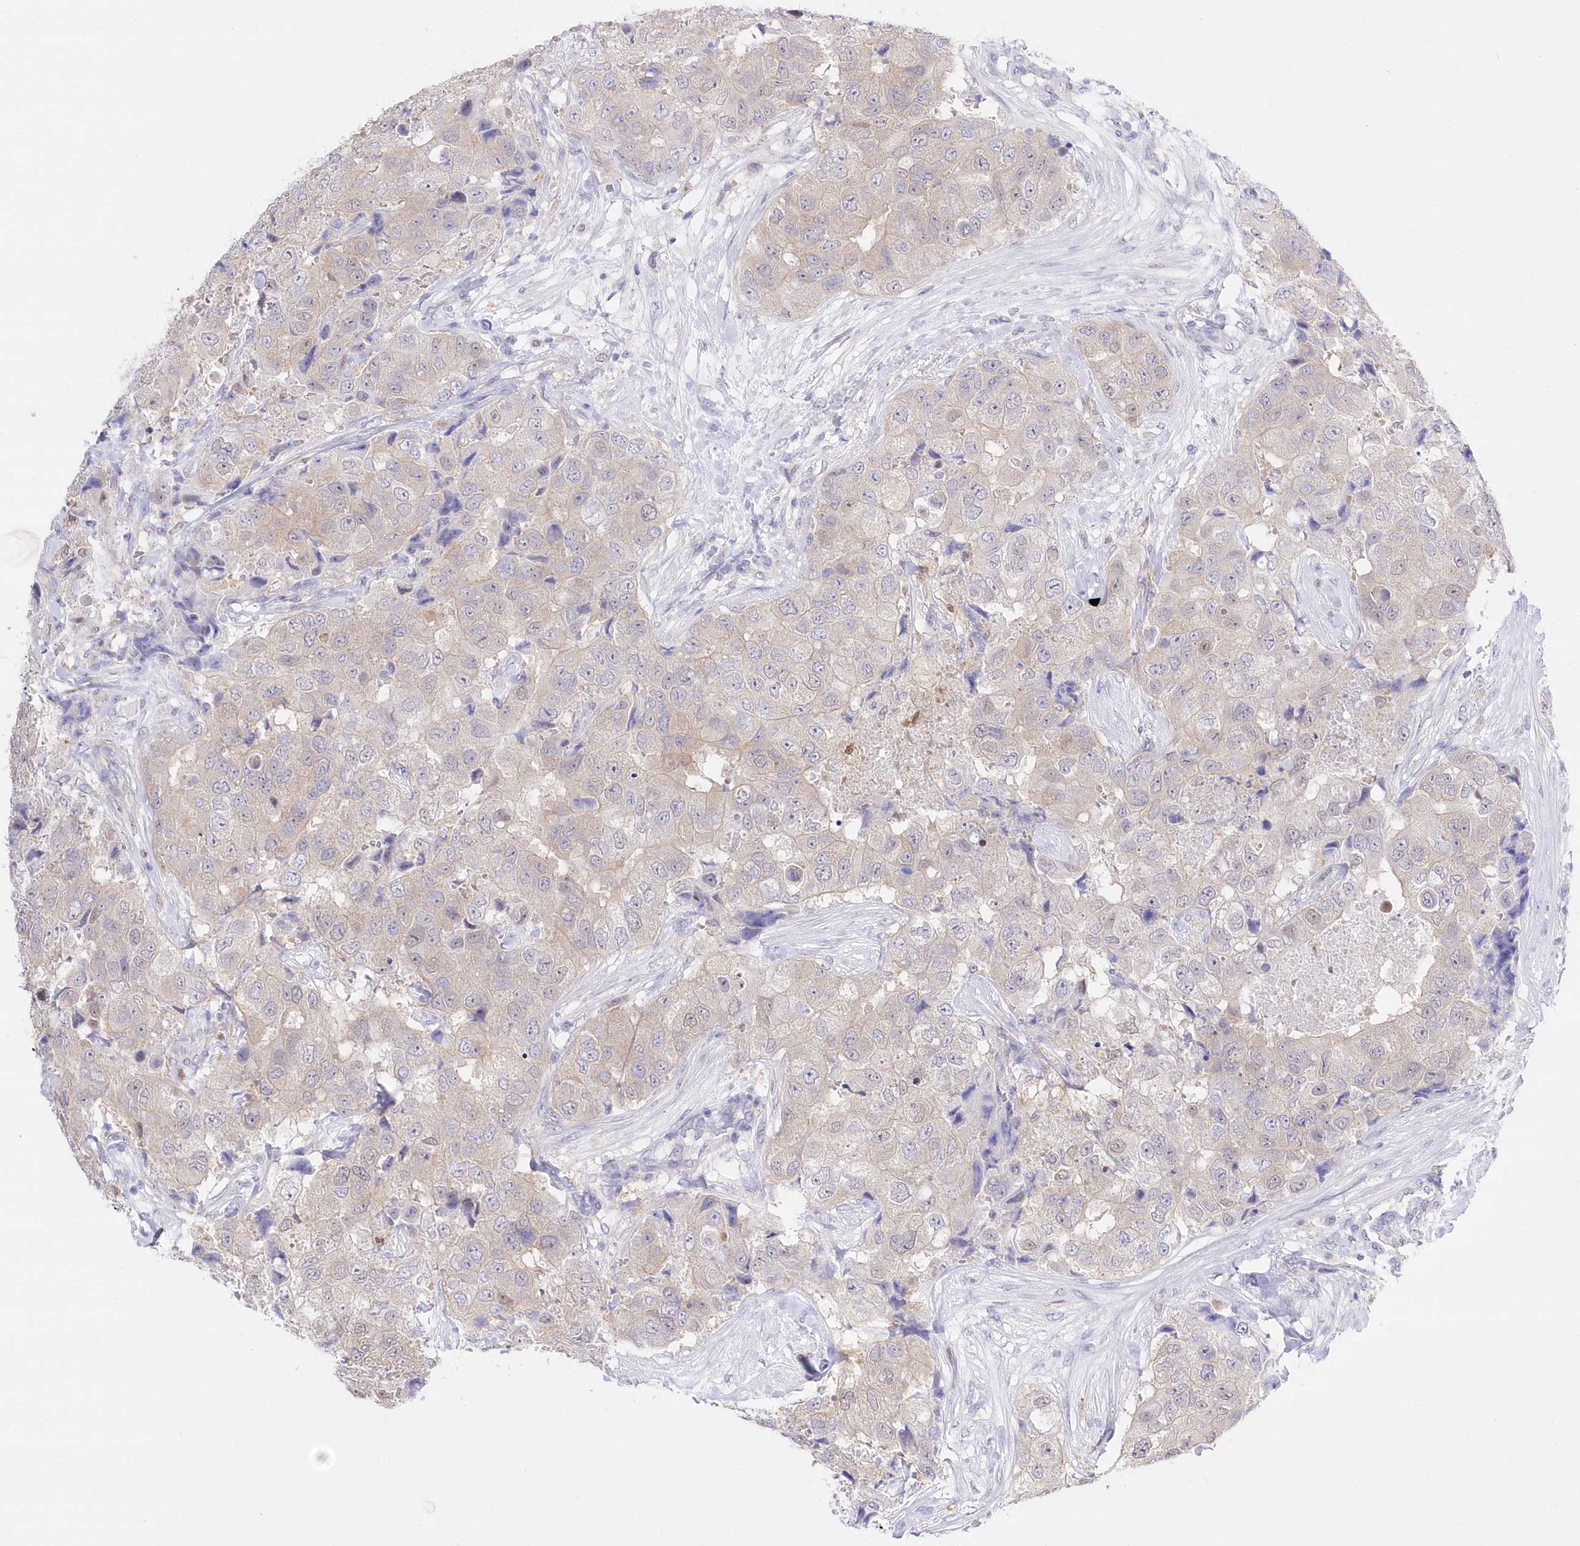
{"staining": {"intensity": "negative", "quantity": "none", "location": "none"}, "tissue": "breast cancer", "cell_type": "Tumor cells", "image_type": "cancer", "snomed": [{"axis": "morphology", "description": "Duct carcinoma"}, {"axis": "topography", "description": "Breast"}], "caption": "IHC of breast cancer reveals no positivity in tumor cells.", "gene": "UBA6", "patient": {"sex": "female", "age": 62}}